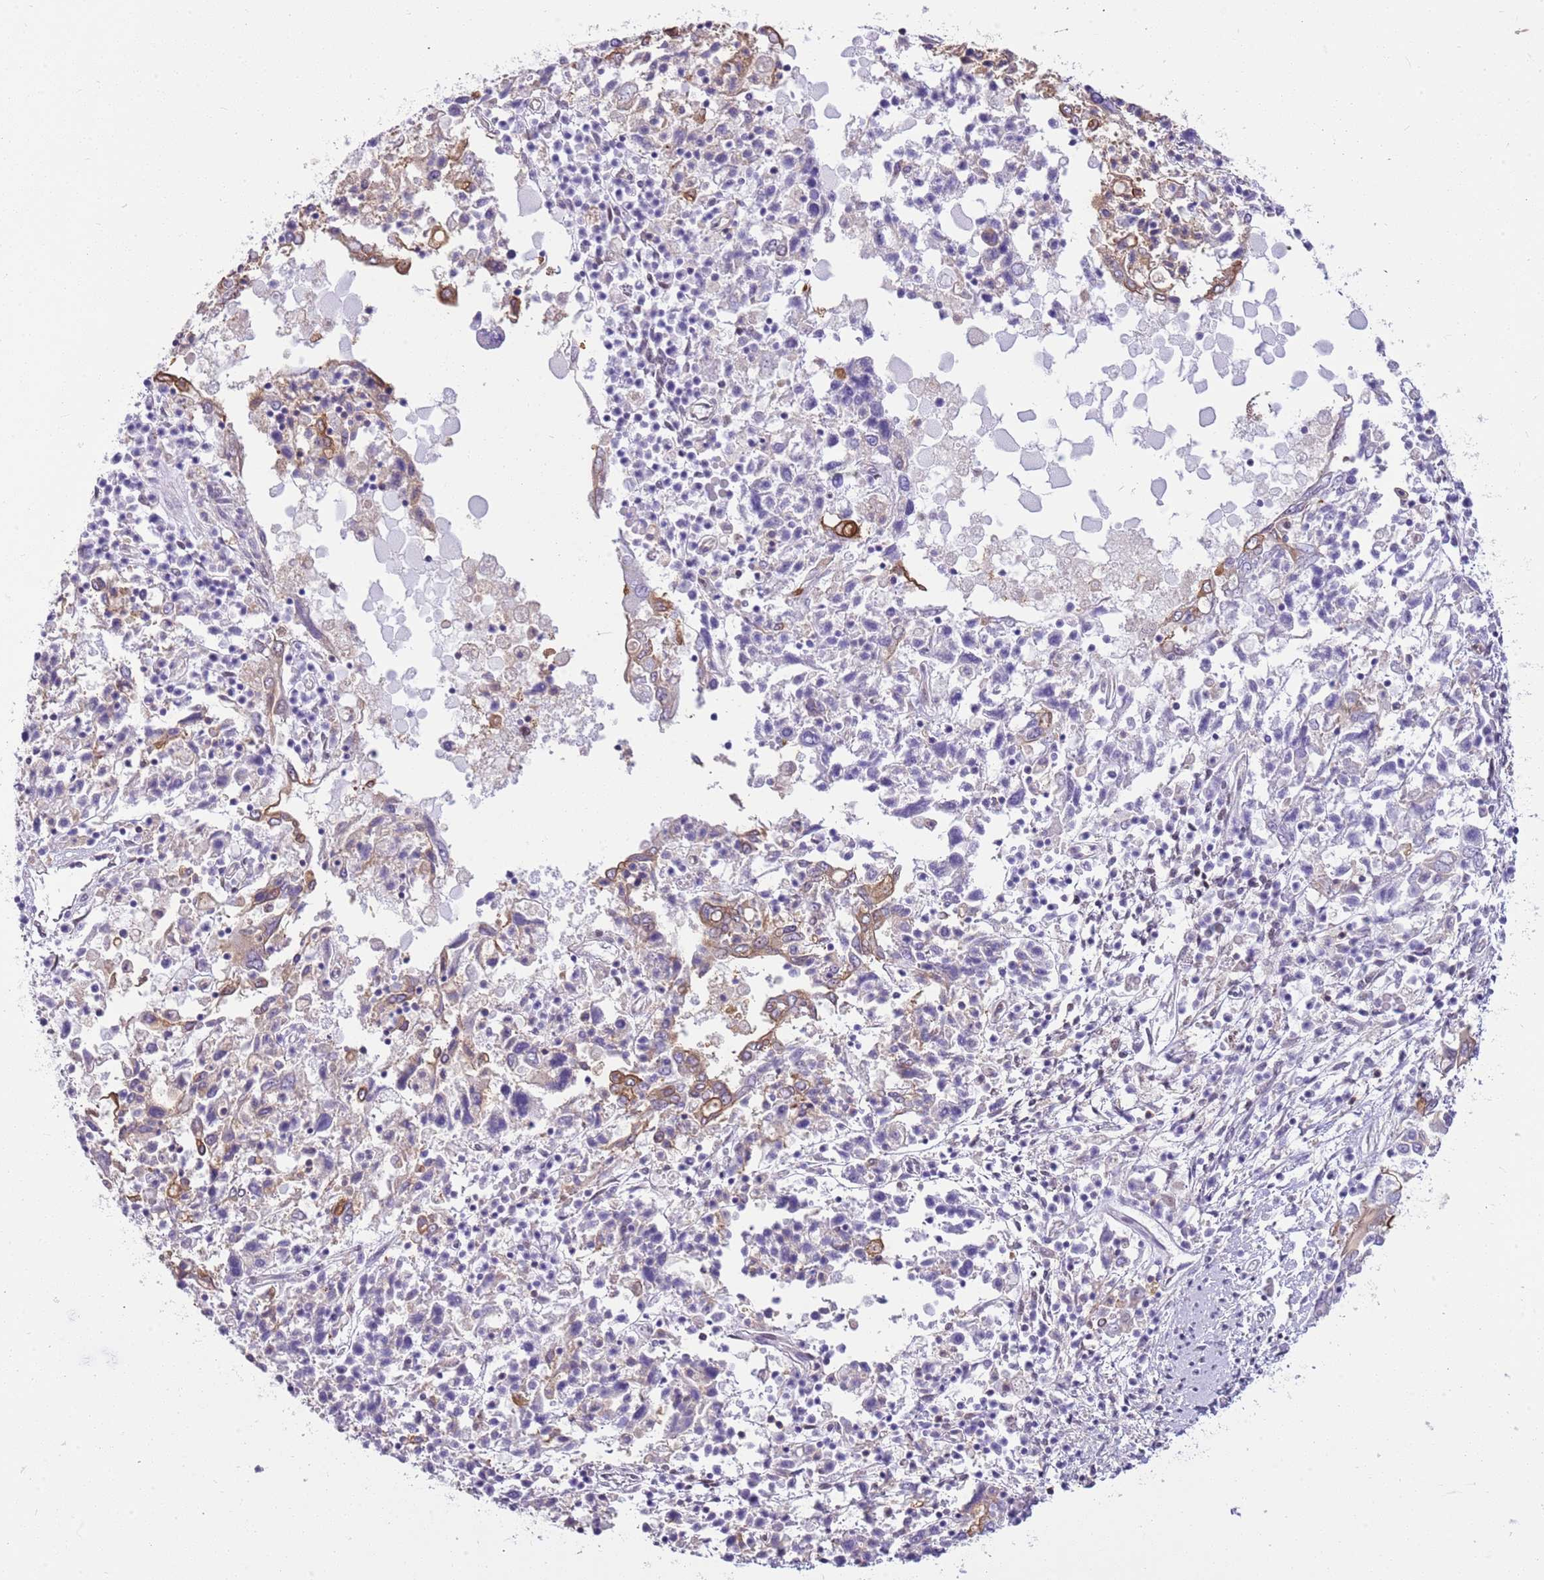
{"staining": {"intensity": "weak", "quantity": "25%-75%", "location": "cytoplasmic/membranous"}, "tissue": "ovarian cancer", "cell_type": "Tumor cells", "image_type": "cancer", "snomed": [{"axis": "morphology", "description": "Carcinoma, endometroid"}, {"axis": "topography", "description": "Ovary"}], "caption": "Immunohistochemistry (IHC) micrograph of human endometroid carcinoma (ovarian) stained for a protein (brown), which shows low levels of weak cytoplasmic/membranous expression in approximately 25%-75% of tumor cells.", "gene": "DHX32", "patient": {"sex": "female", "age": 62}}